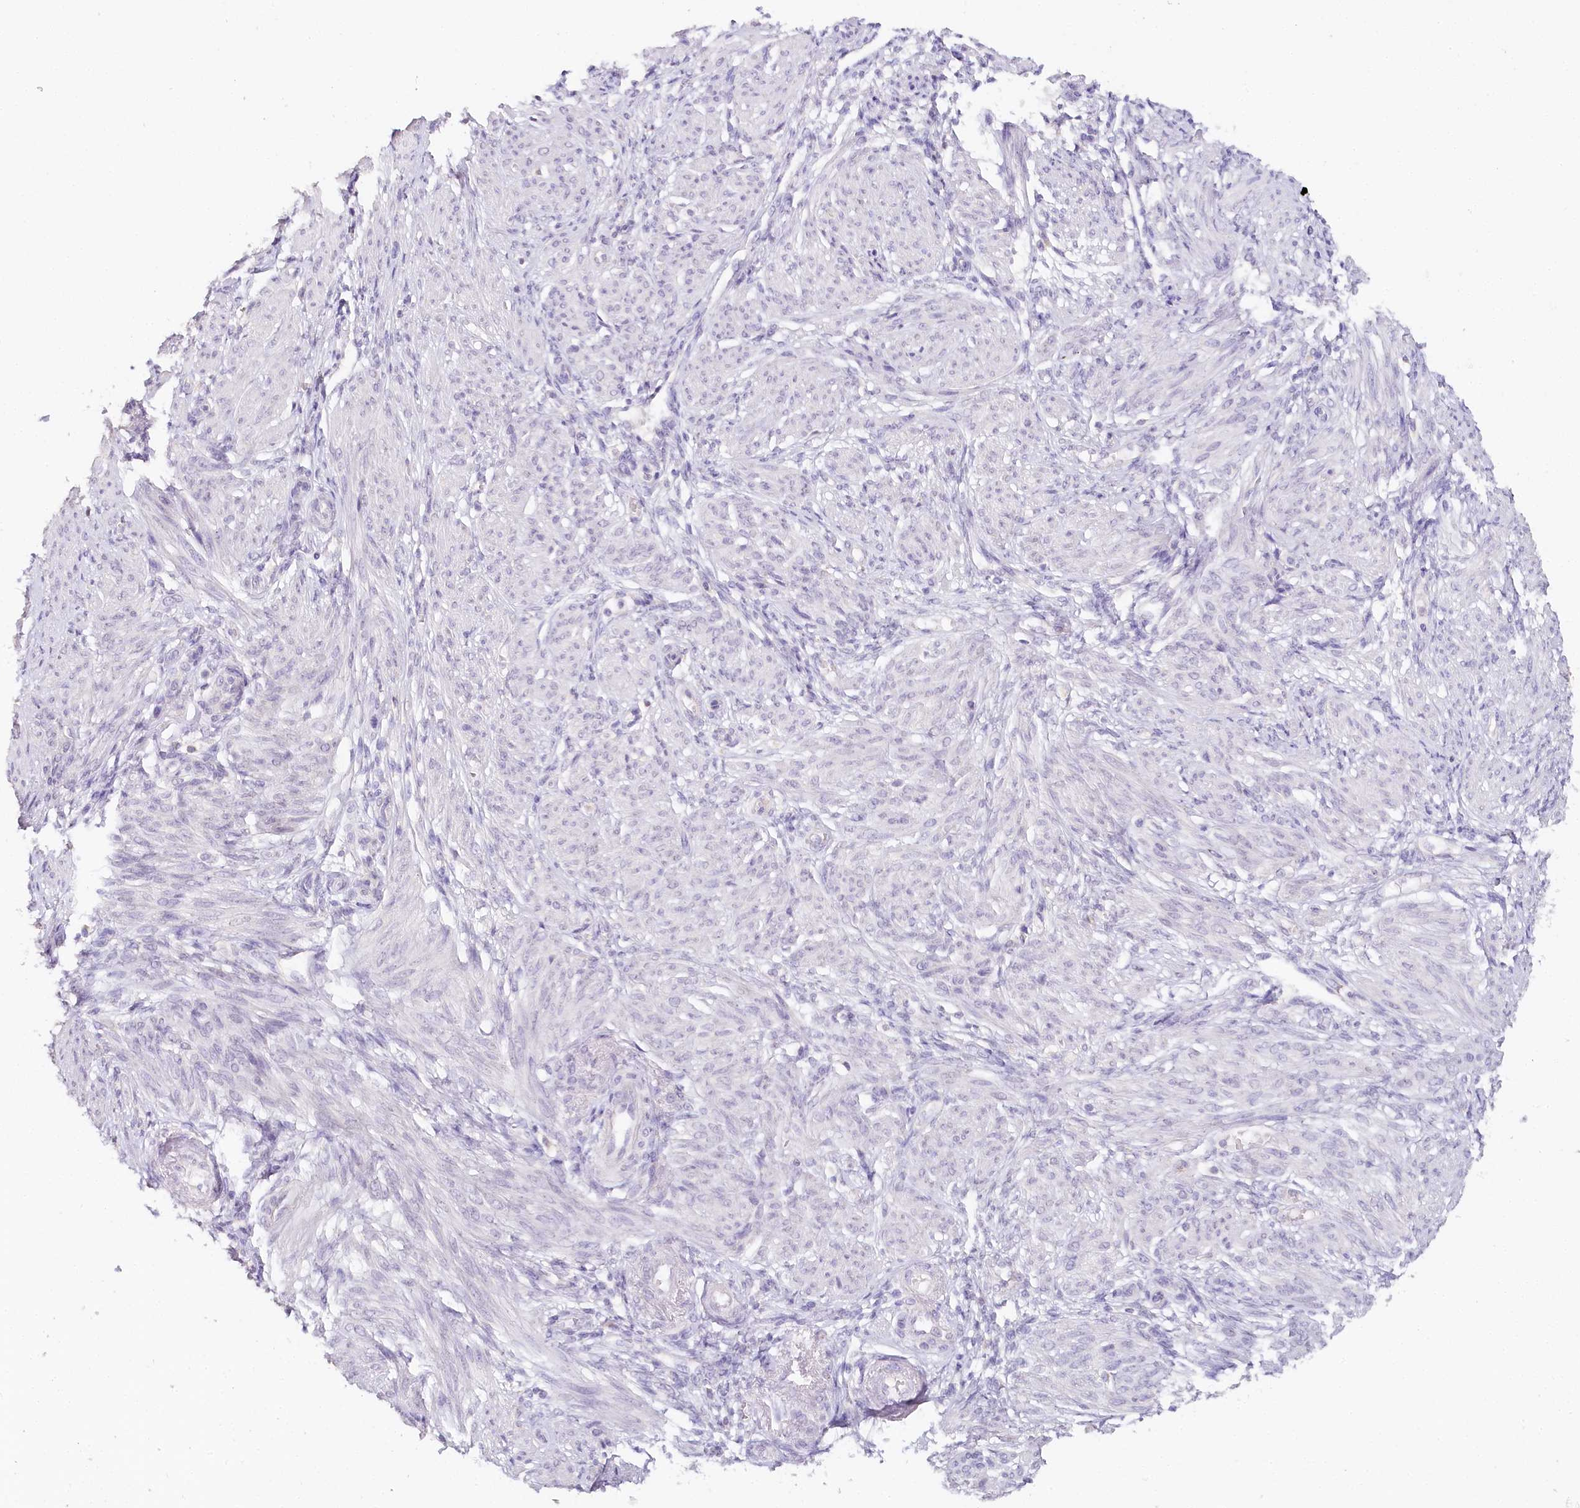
{"staining": {"intensity": "negative", "quantity": "none", "location": "none"}, "tissue": "smooth muscle", "cell_type": "Smooth muscle cells", "image_type": "normal", "snomed": [{"axis": "morphology", "description": "Normal tissue, NOS"}, {"axis": "topography", "description": "Smooth muscle"}], "caption": "Immunohistochemistry micrograph of benign human smooth muscle stained for a protein (brown), which demonstrates no positivity in smooth muscle cells. (Stains: DAB immunohistochemistry (IHC) with hematoxylin counter stain, Microscopy: brightfield microscopy at high magnification).", "gene": "TP53", "patient": {"sex": "female", "age": 39}}